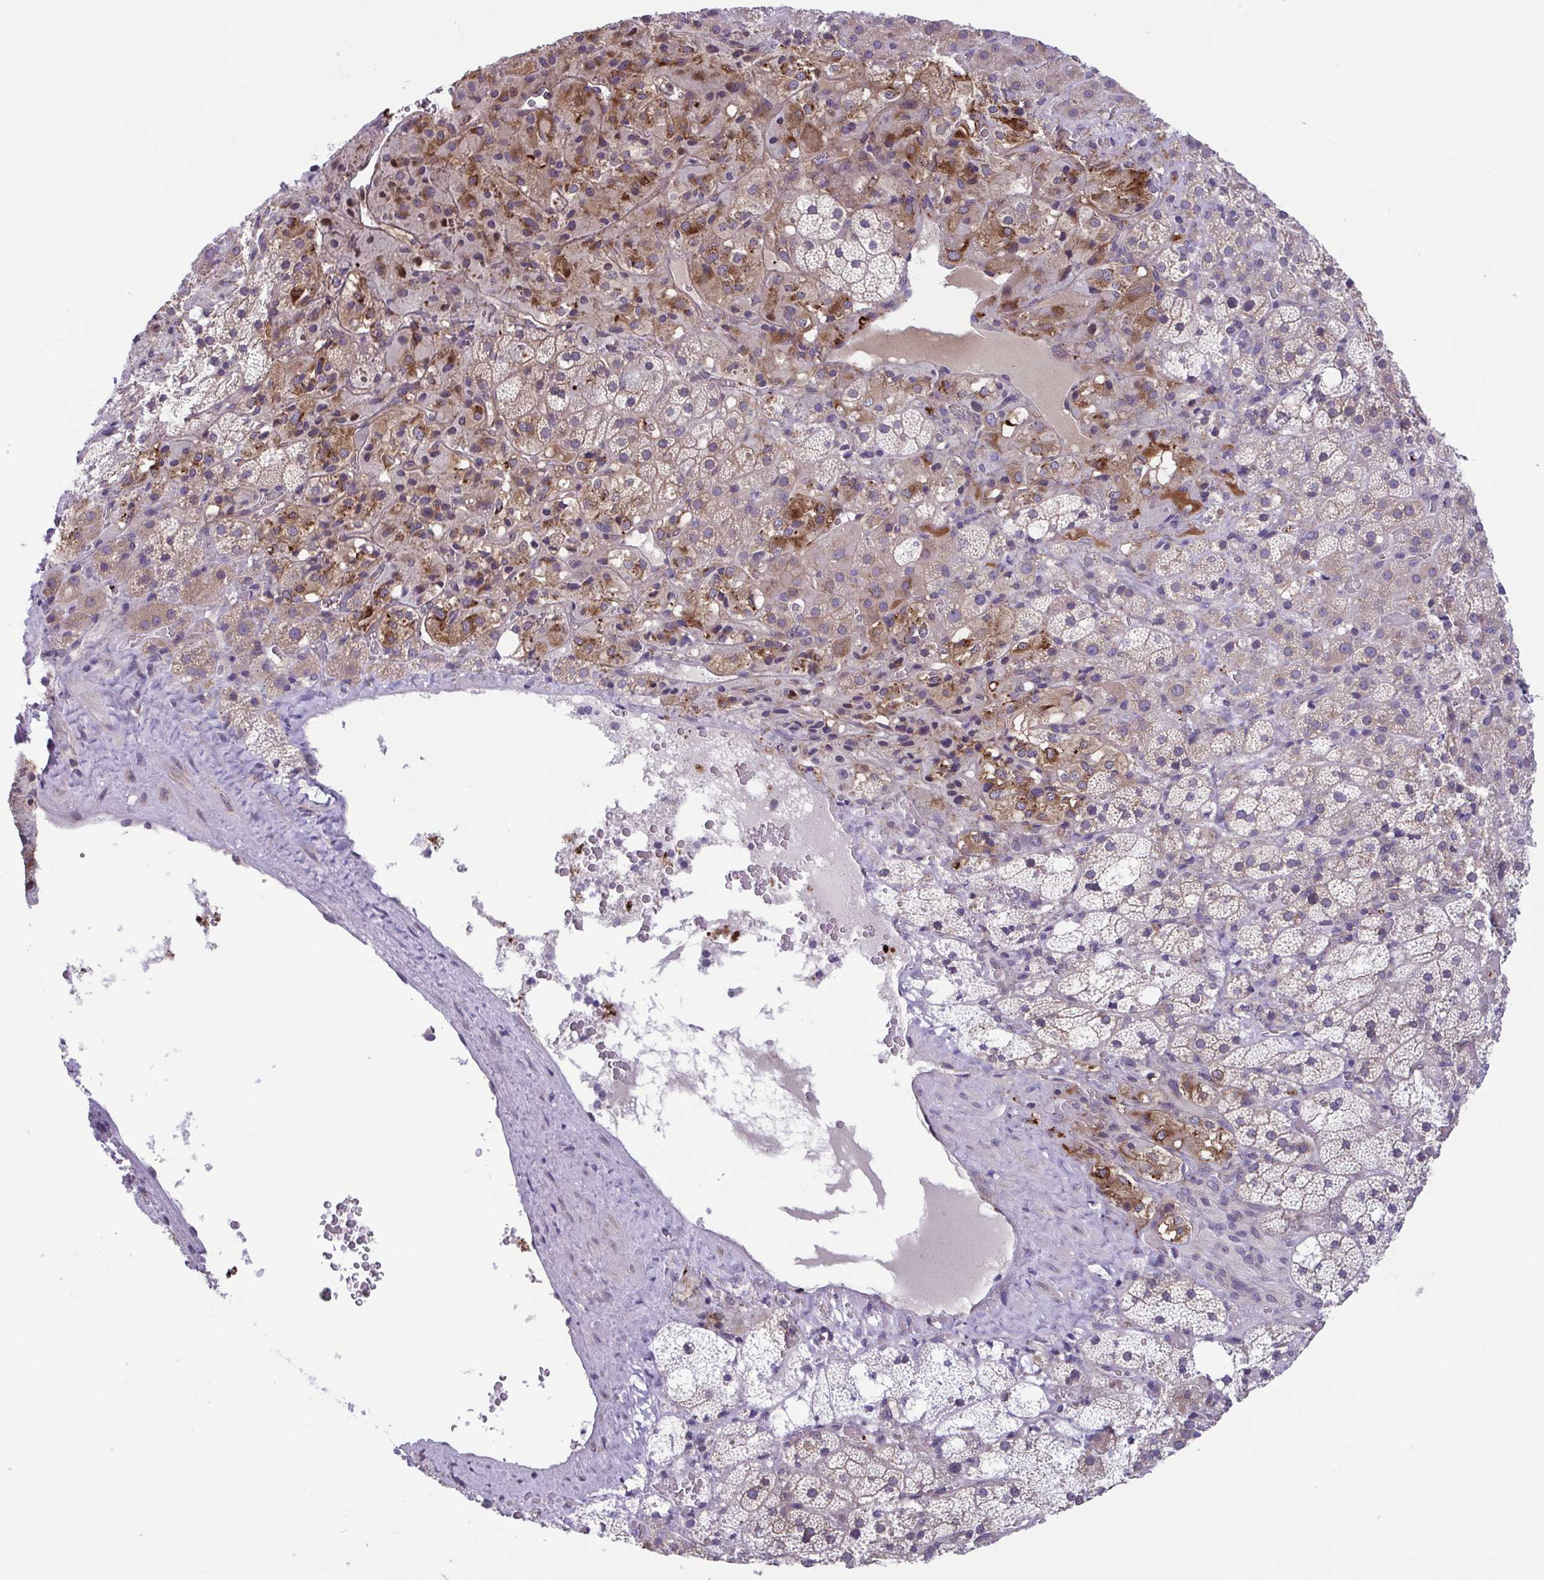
{"staining": {"intensity": "moderate", "quantity": "<25%", "location": "cytoplasmic/membranous"}, "tissue": "adrenal gland", "cell_type": "Glandular cells", "image_type": "normal", "snomed": [{"axis": "morphology", "description": "Normal tissue, NOS"}, {"axis": "topography", "description": "Adrenal gland"}], "caption": "This is an image of immunohistochemistry staining of benign adrenal gland, which shows moderate staining in the cytoplasmic/membranous of glandular cells.", "gene": "TMEM108", "patient": {"sex": "male", "age": 53}}